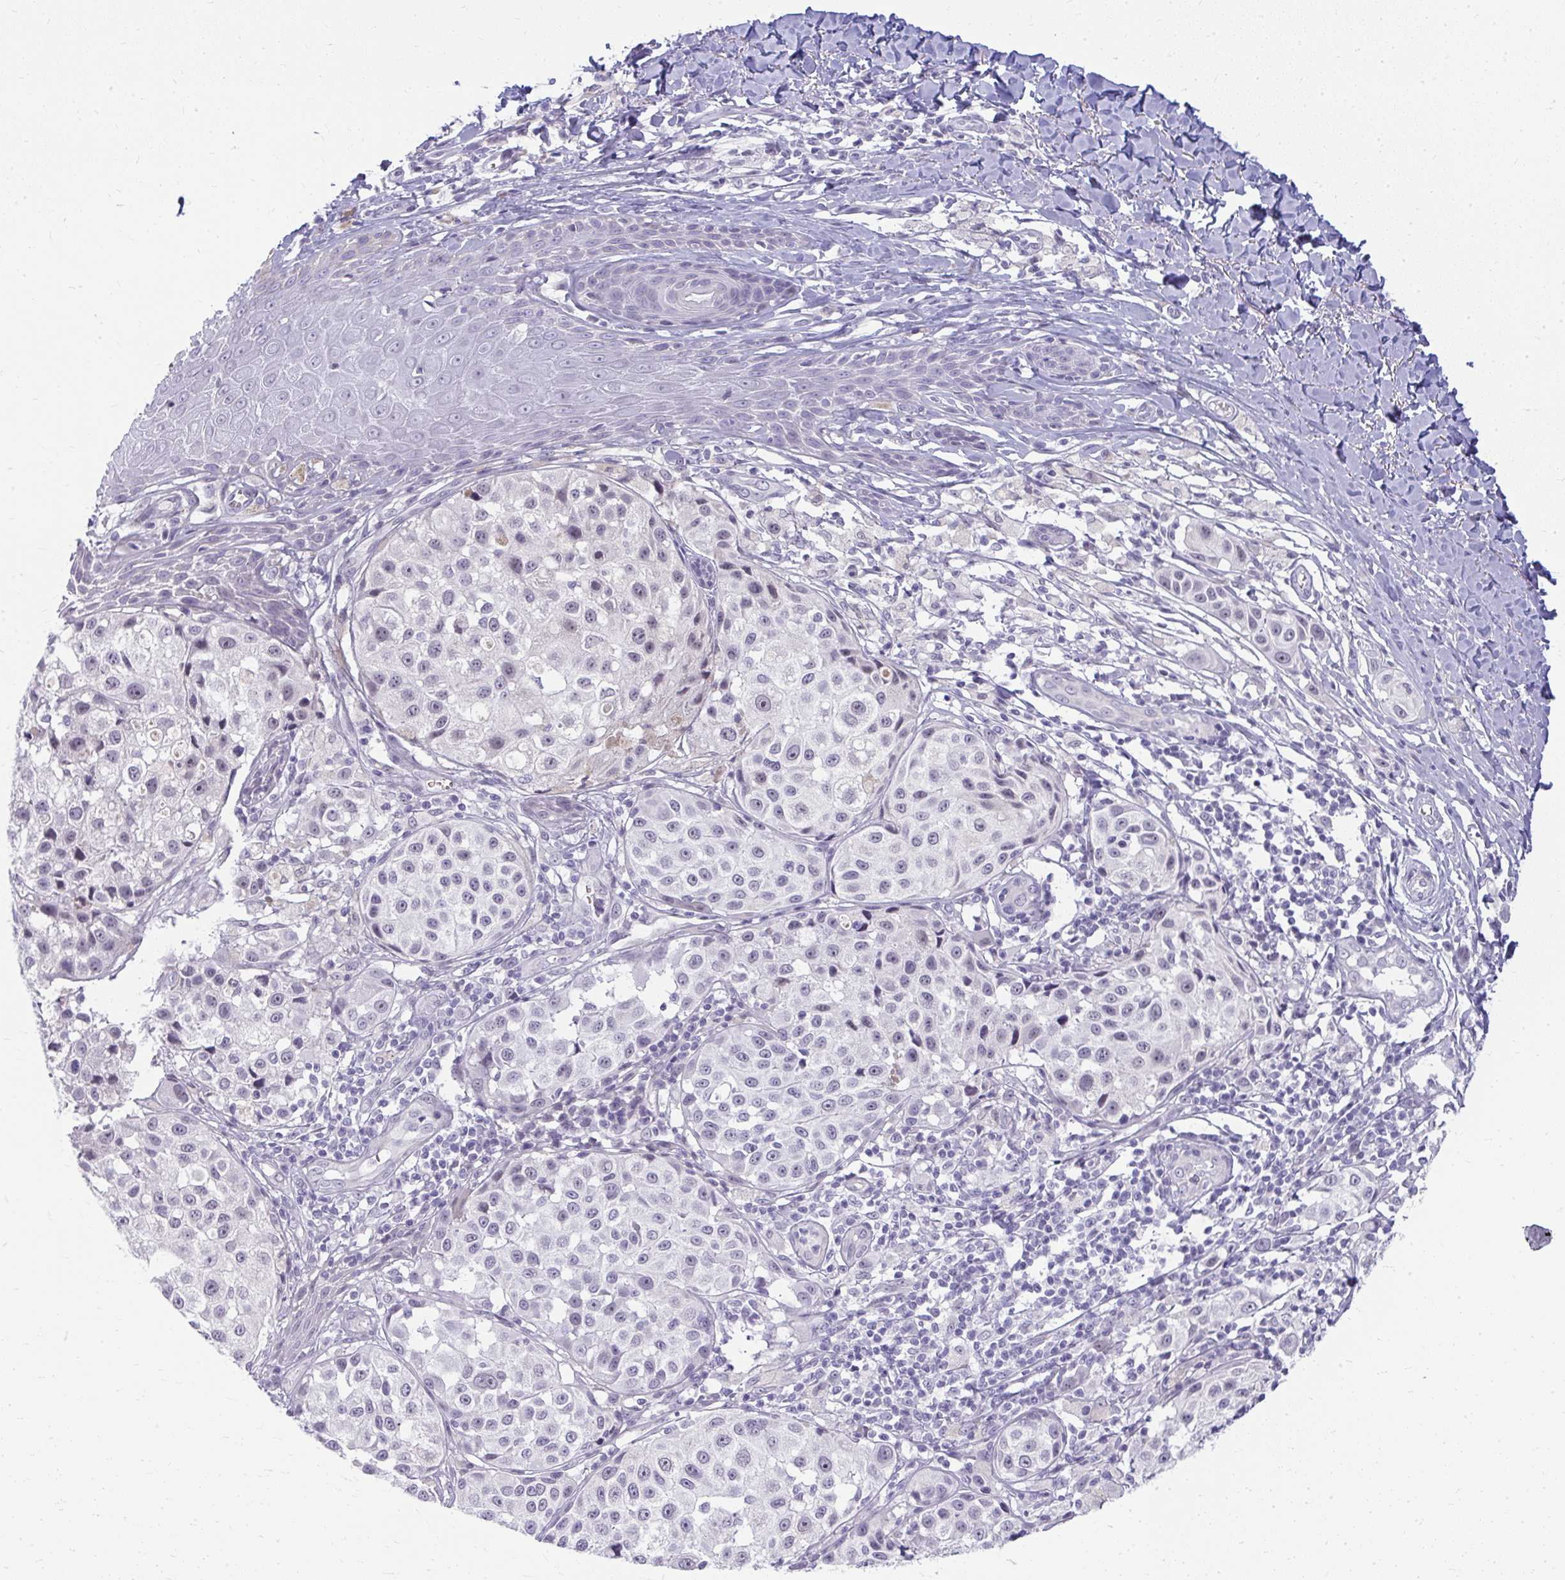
{"staining": {"intensity": "negative", "quantity": "none", "location": "none"}, "tissue": "melanoma", "cell_type": "Tumor cells", "image_type": "cancer", "snomed": [{"axis": "morphology", "description": "Malignant melanoma, NOS"}, {"axis": "topography", "description": "Skin"}], "caption": "Tumor cells are negative for brown protein staining in melanoma. Brightfield microscopy of immunohistochemistry stained with DAB (brown) and hematoxylin (blue), captured at high magnification.", "gene": "TEX33", "patient": {"sex": "male", "age": 39}}